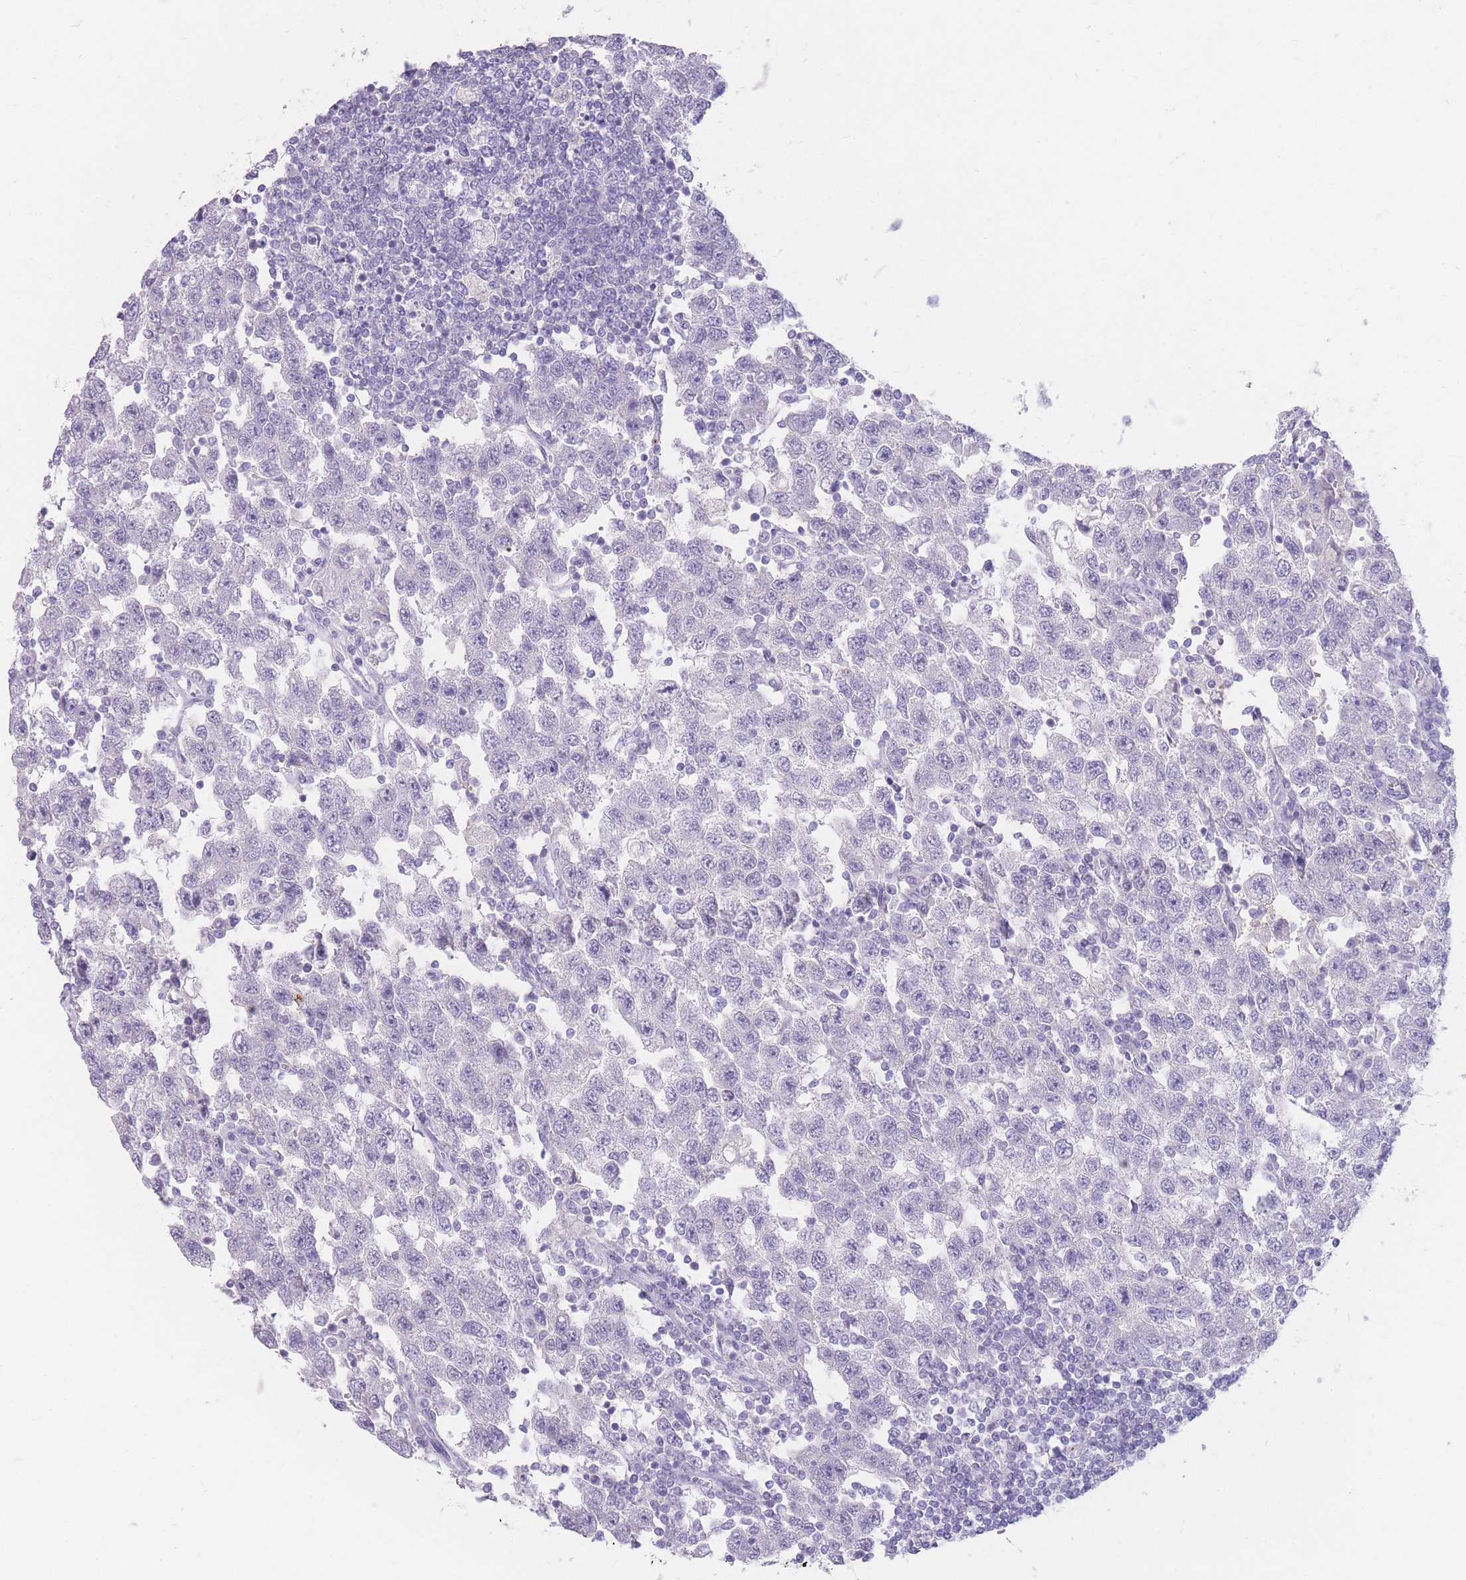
{"staining": {"intensity": "negative", "quantity": "none", "location": "none"}, "tissue": "testis cancer", "cell_type": "Tumor cells", "image_type": "cancer", "snomed": [{"axis": "morphology", "description": "Seminoma, NOS"}, {"axis": "topography", "description": "Testis"}], "caption": "Photomicrograph shows no significant protein expression in tumor cells of testis cancer. Nuclei are stained in blue.", "gene": "PRG4", "patient": {"sex": "male", "age": 41}}